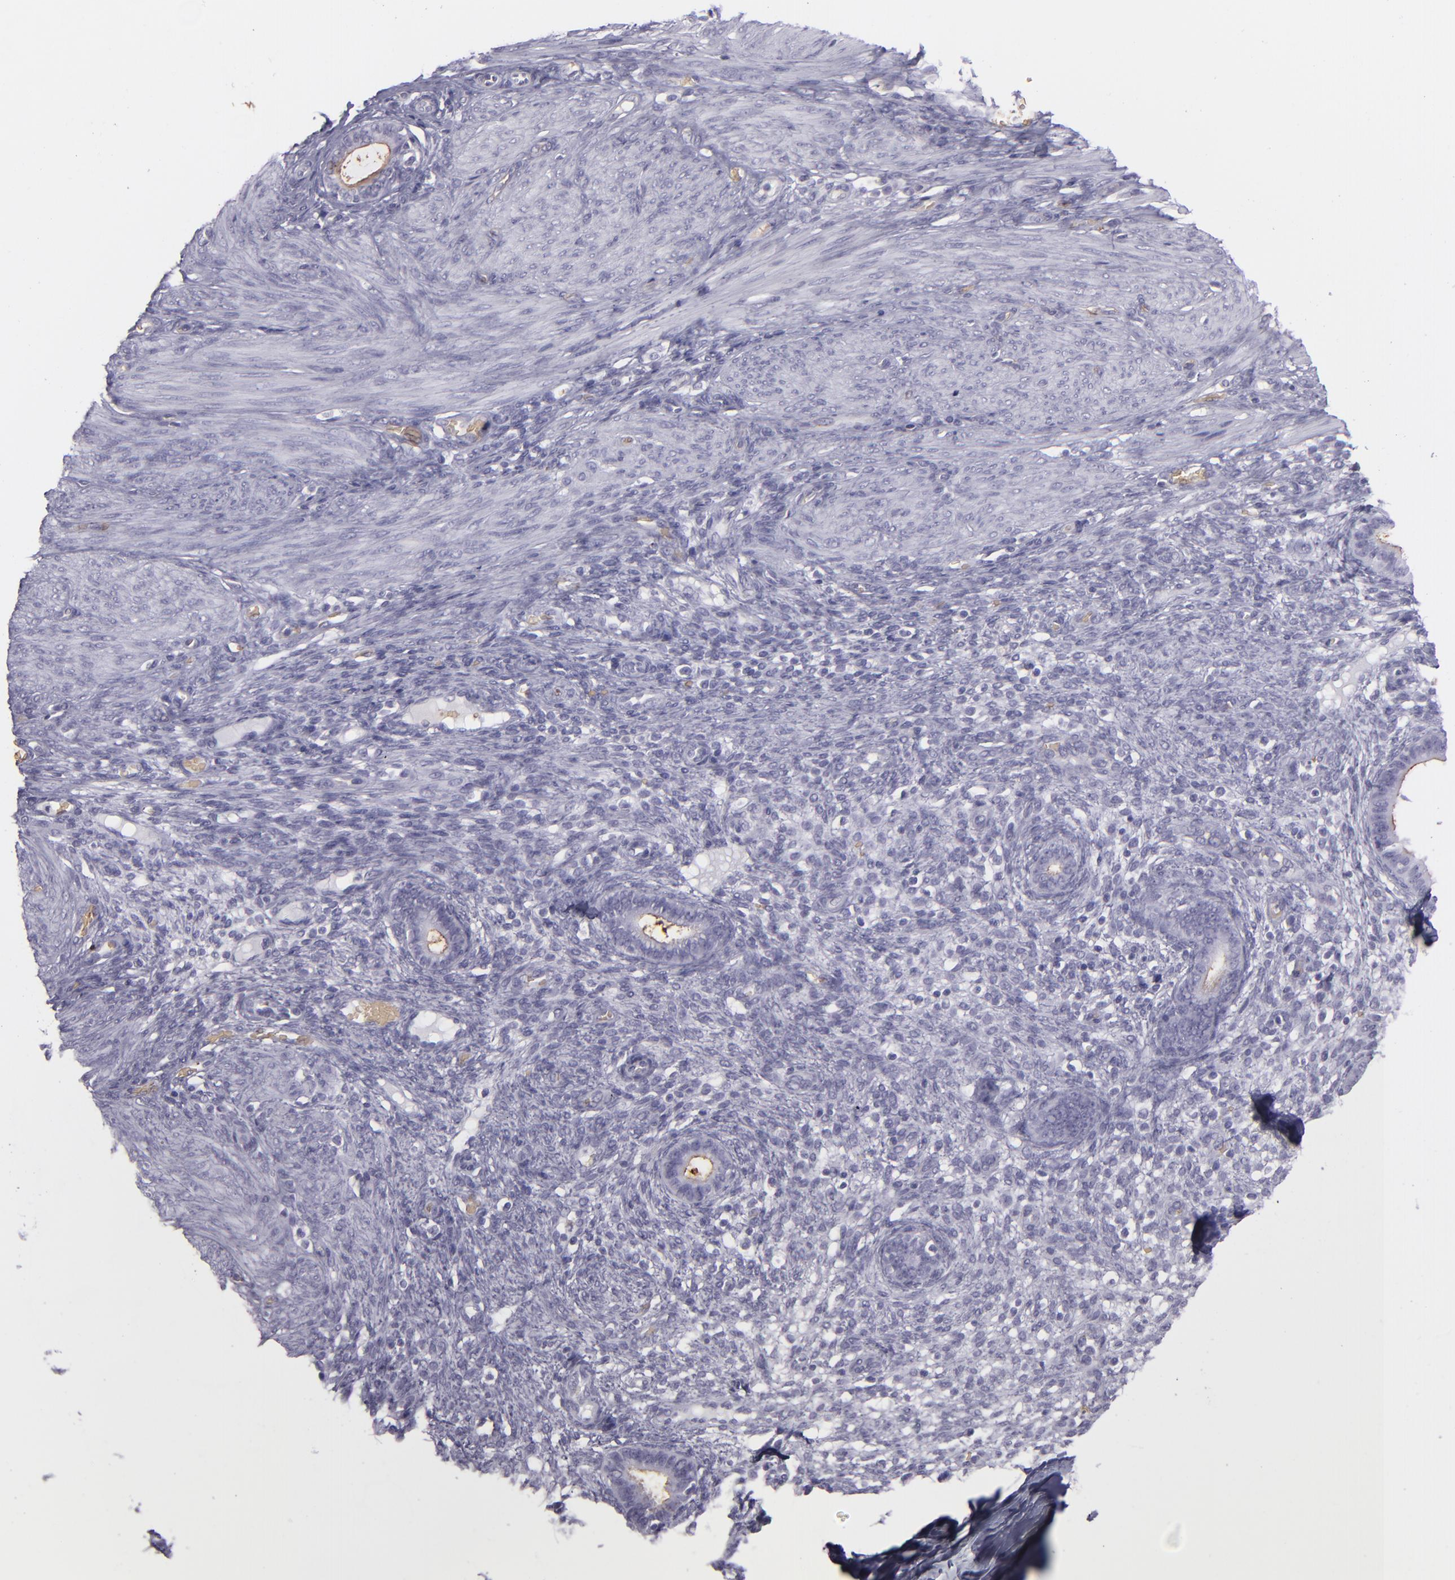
{"staining": {"intensity": "negative", "quantity": "none", "location": "none"}, "tissue": "endometrium", "cell_type": "Cells in endometrial stroma", "image_type": "normal", "snomed": [{"axis": "morphology", "description": "Normal tissue, NOS"}, {"axis": "topography", "description": "Endometrium"}], "caption": "This image is of normal endometrium stained with immunohistochemistry to label a protein in brown with the nuclei are counter-stained blue. There is no positivity in cells in endometrial stroma. (Stains: DAB (3,3'-diaminobenzidine) immunohistochemistry with hematoxylin counter stain, Microscopy: brightfield microscopy at high magnification).", "gene": "ACE", "patient": {"sex": "female", "age": 72}}